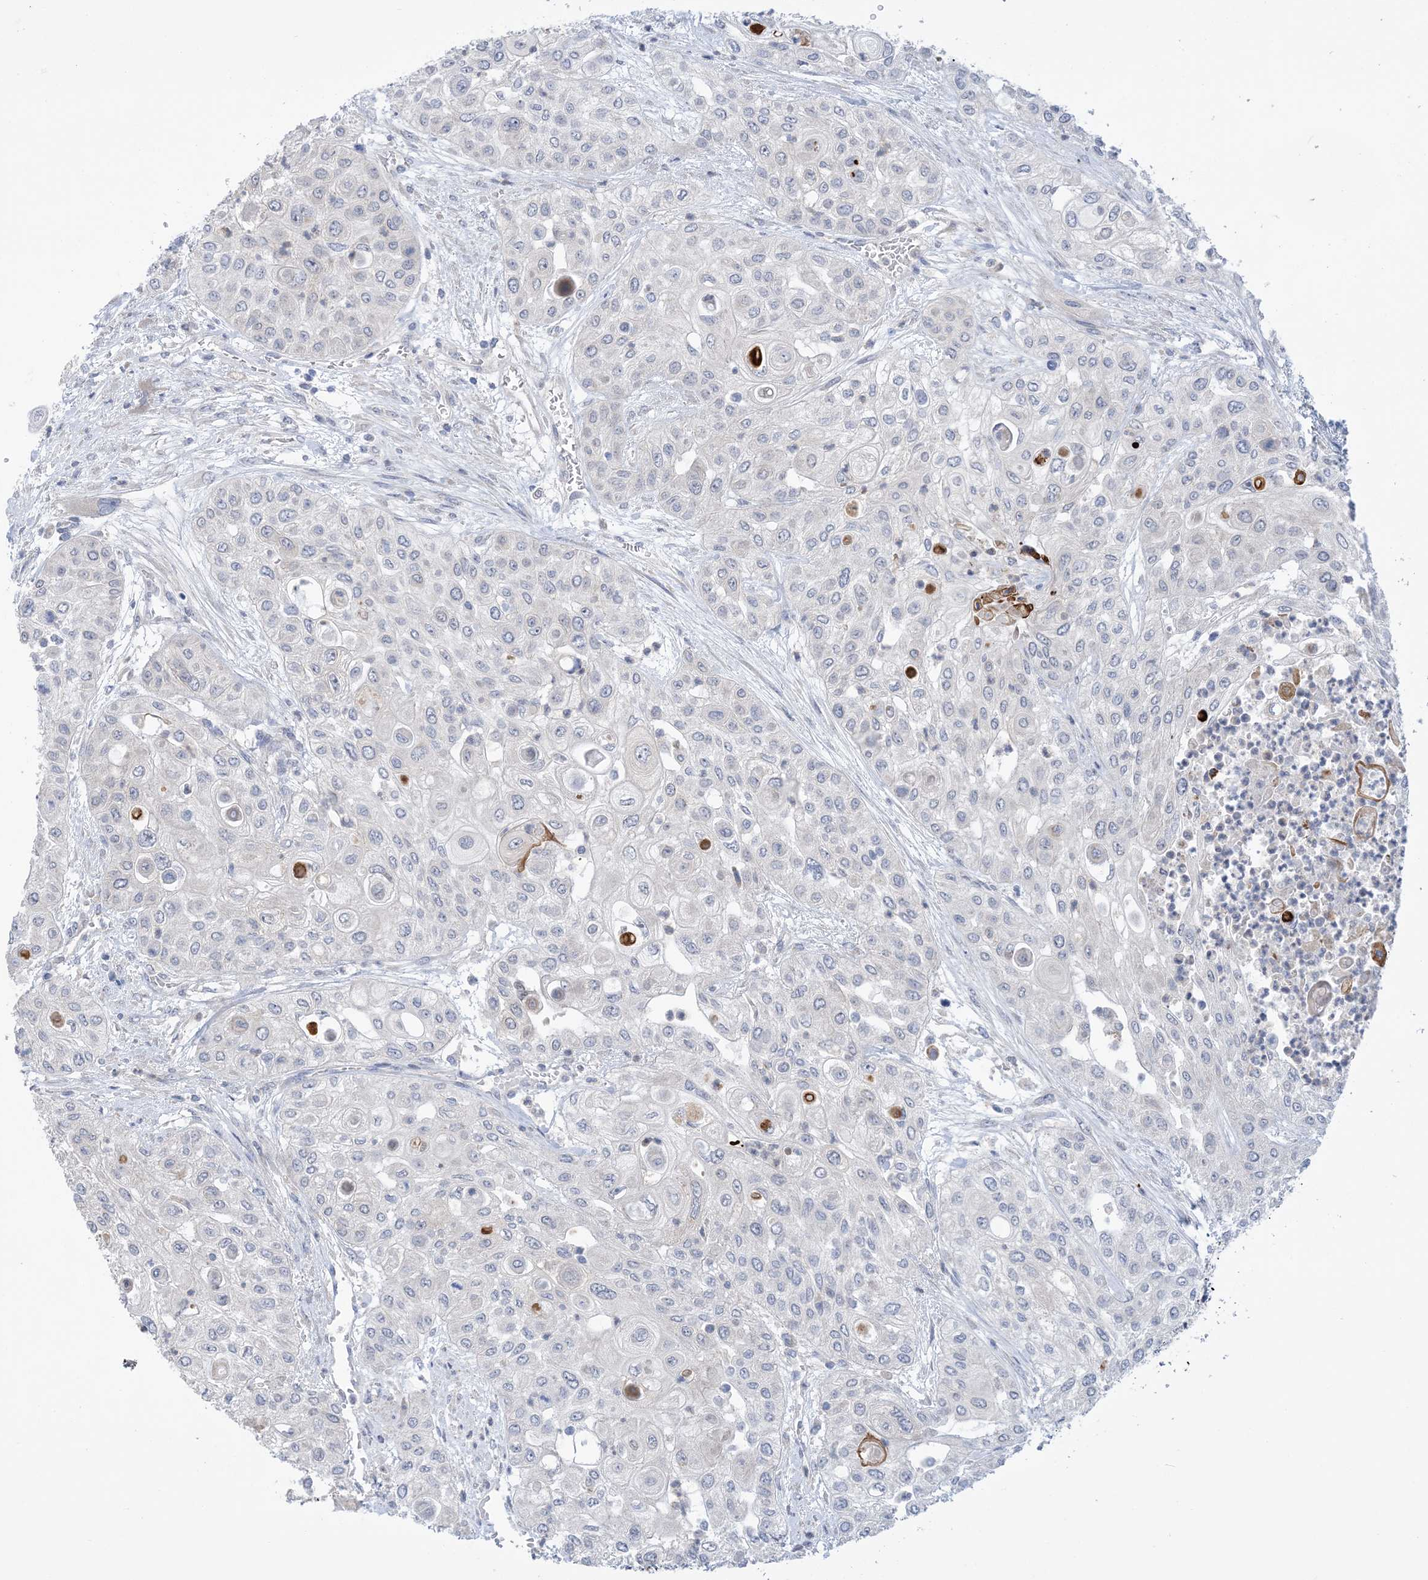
{"staining": {"intensity": "negative", "quantity": "none", "location": "none"}, "tissue": "urothelial cancer", "cell_type": "Tumor cells", "image_type": "cancer", "snomed": [{"axis": "morphology", "description": "Urothelial carcinoma, High grade"}, {"axis": "topography", "description": "Urinary bladder"}], "caption": "Urothelial cancer was stained to show a protein in brown. There is no significant staining in tumor cells.", "gene": "TTYH1", "patient": {"sex": "female", "age": 79}}